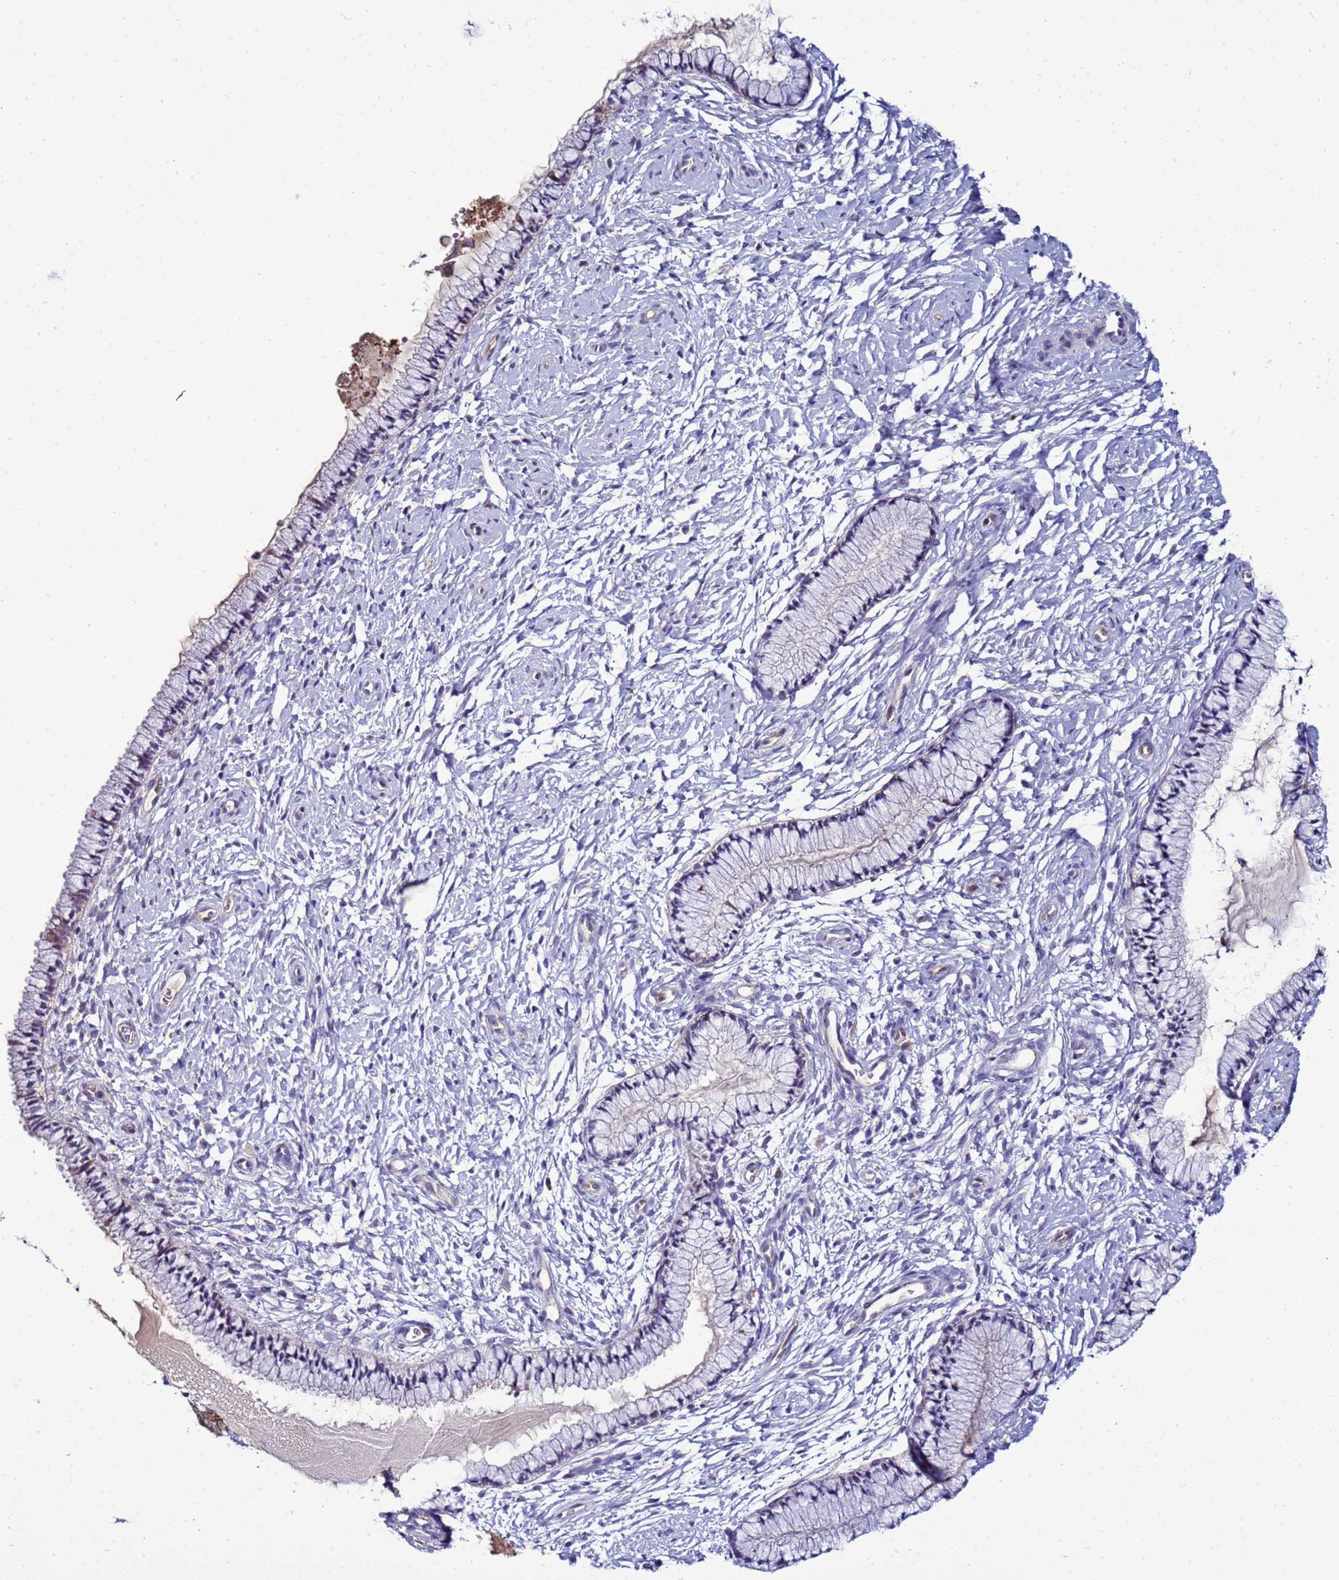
{"staining": {"intensity": "negative", "quantity": "none", "location": "none"}, "tissue": "cervix", "cell_type": "Glandular cells", "image_type": "normal", "snomed": [{"axis": "morphology", "description": "Normal tissue, NOS"}, {"axis": "topography", "description": "Cervix"}], "caption": "The immunohistochemistry image has no significant staining in glandular cells of cervix. (Brightfield microscopy of DAB (3,3'-diaminobenzidine) IHC at high magnification).", "gene": "NOL8", "patient": {"sex": "female", "age": 33}}